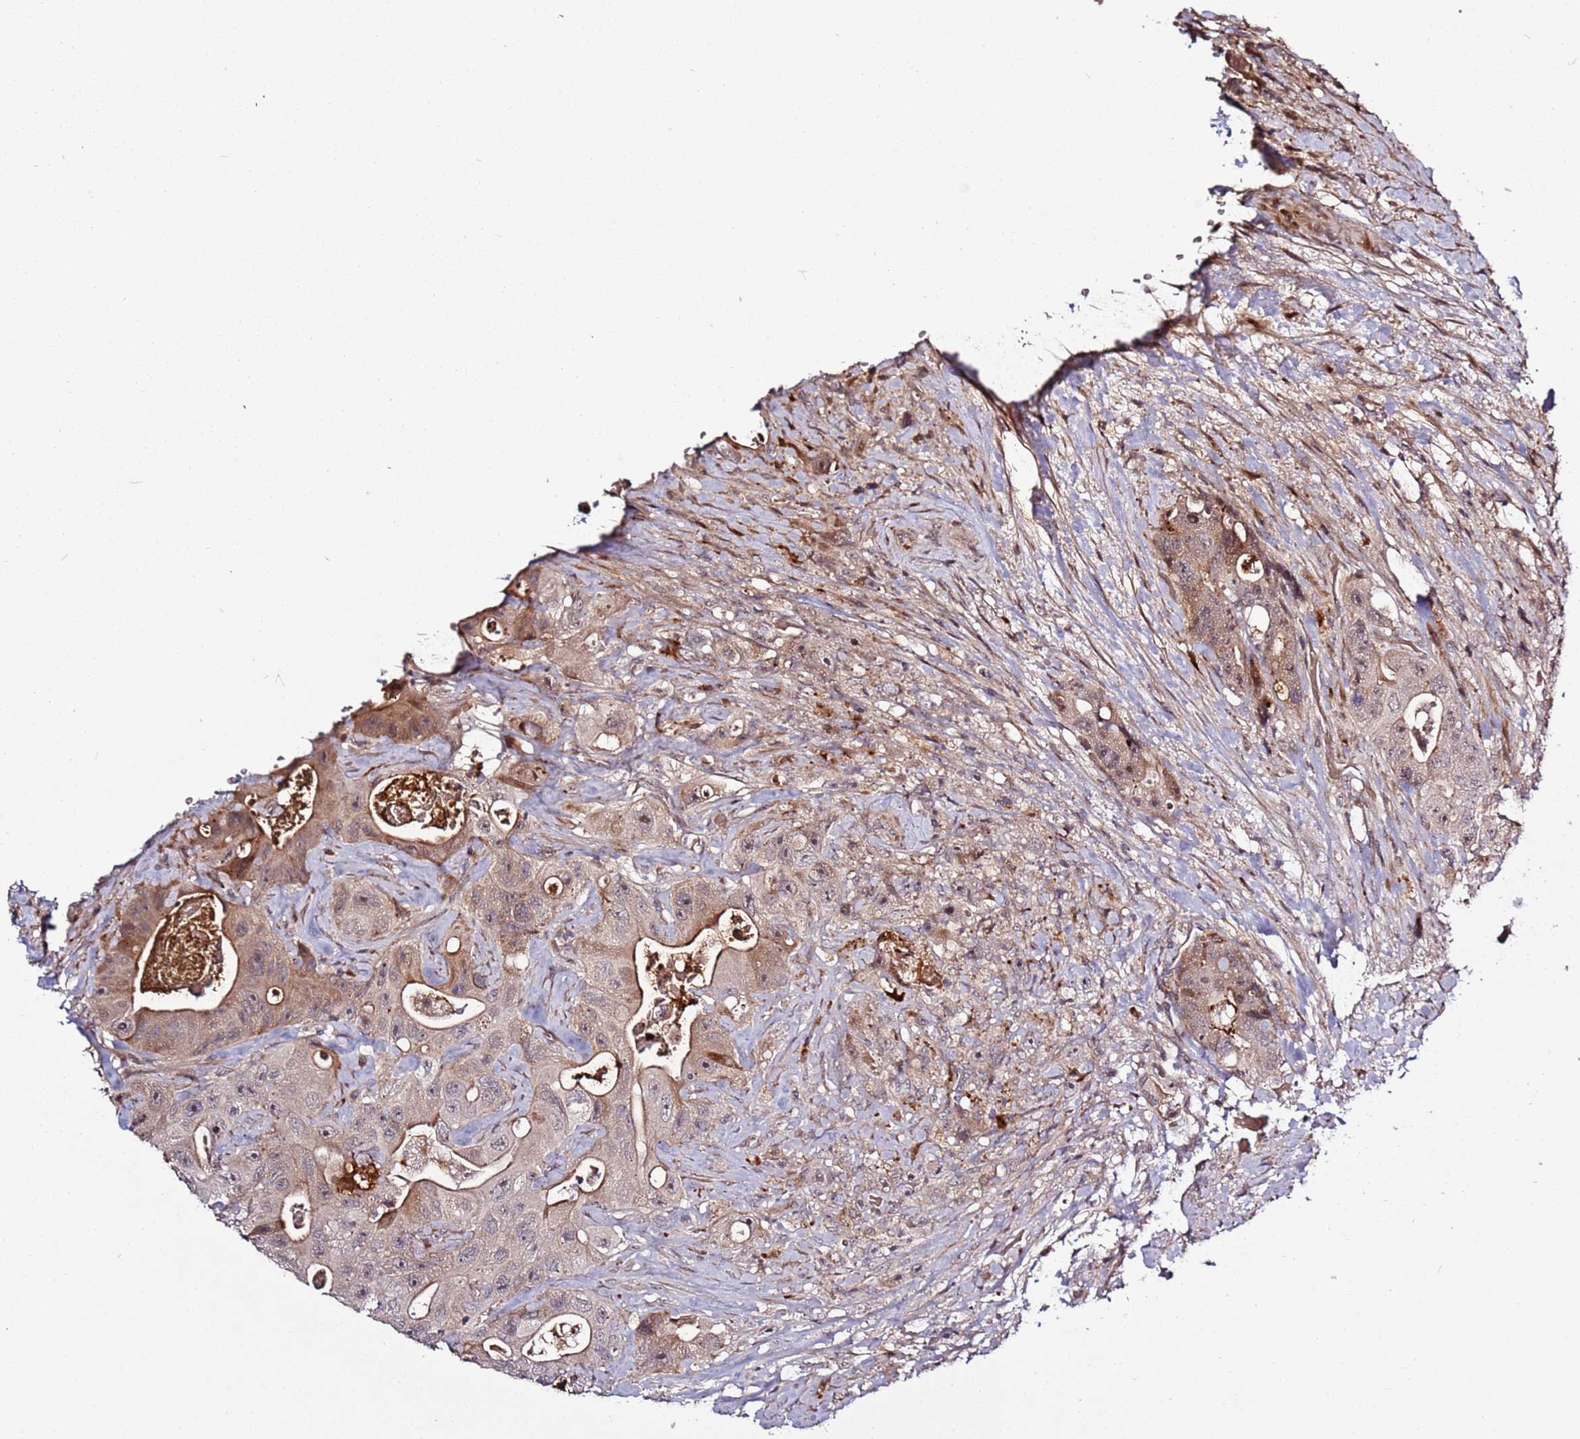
{"staining": {"intensity": "moderate", "quantity": "<25%", "location": "cytoplasmic/membranous"}, "tissue": "colorectal cancer", "cell_type": "Tumor cells", "image_type": "cancer", "snomed": [{"axis": "morphology", "description": "Adenocarcinoma, NOS"}, {"axis": "topography", "description": "Colon"}], "caption": "This image displays colorectal cancer (adenocarcinoma) stained with IHC to label a protein in brown. The cytoplasmic/membranous of tumor cells show moderate positivity for the protein. Nuclei are counter-stained blue.", "gene": "RHBDL1", "patient": {"sex": "female", "age": 46}}